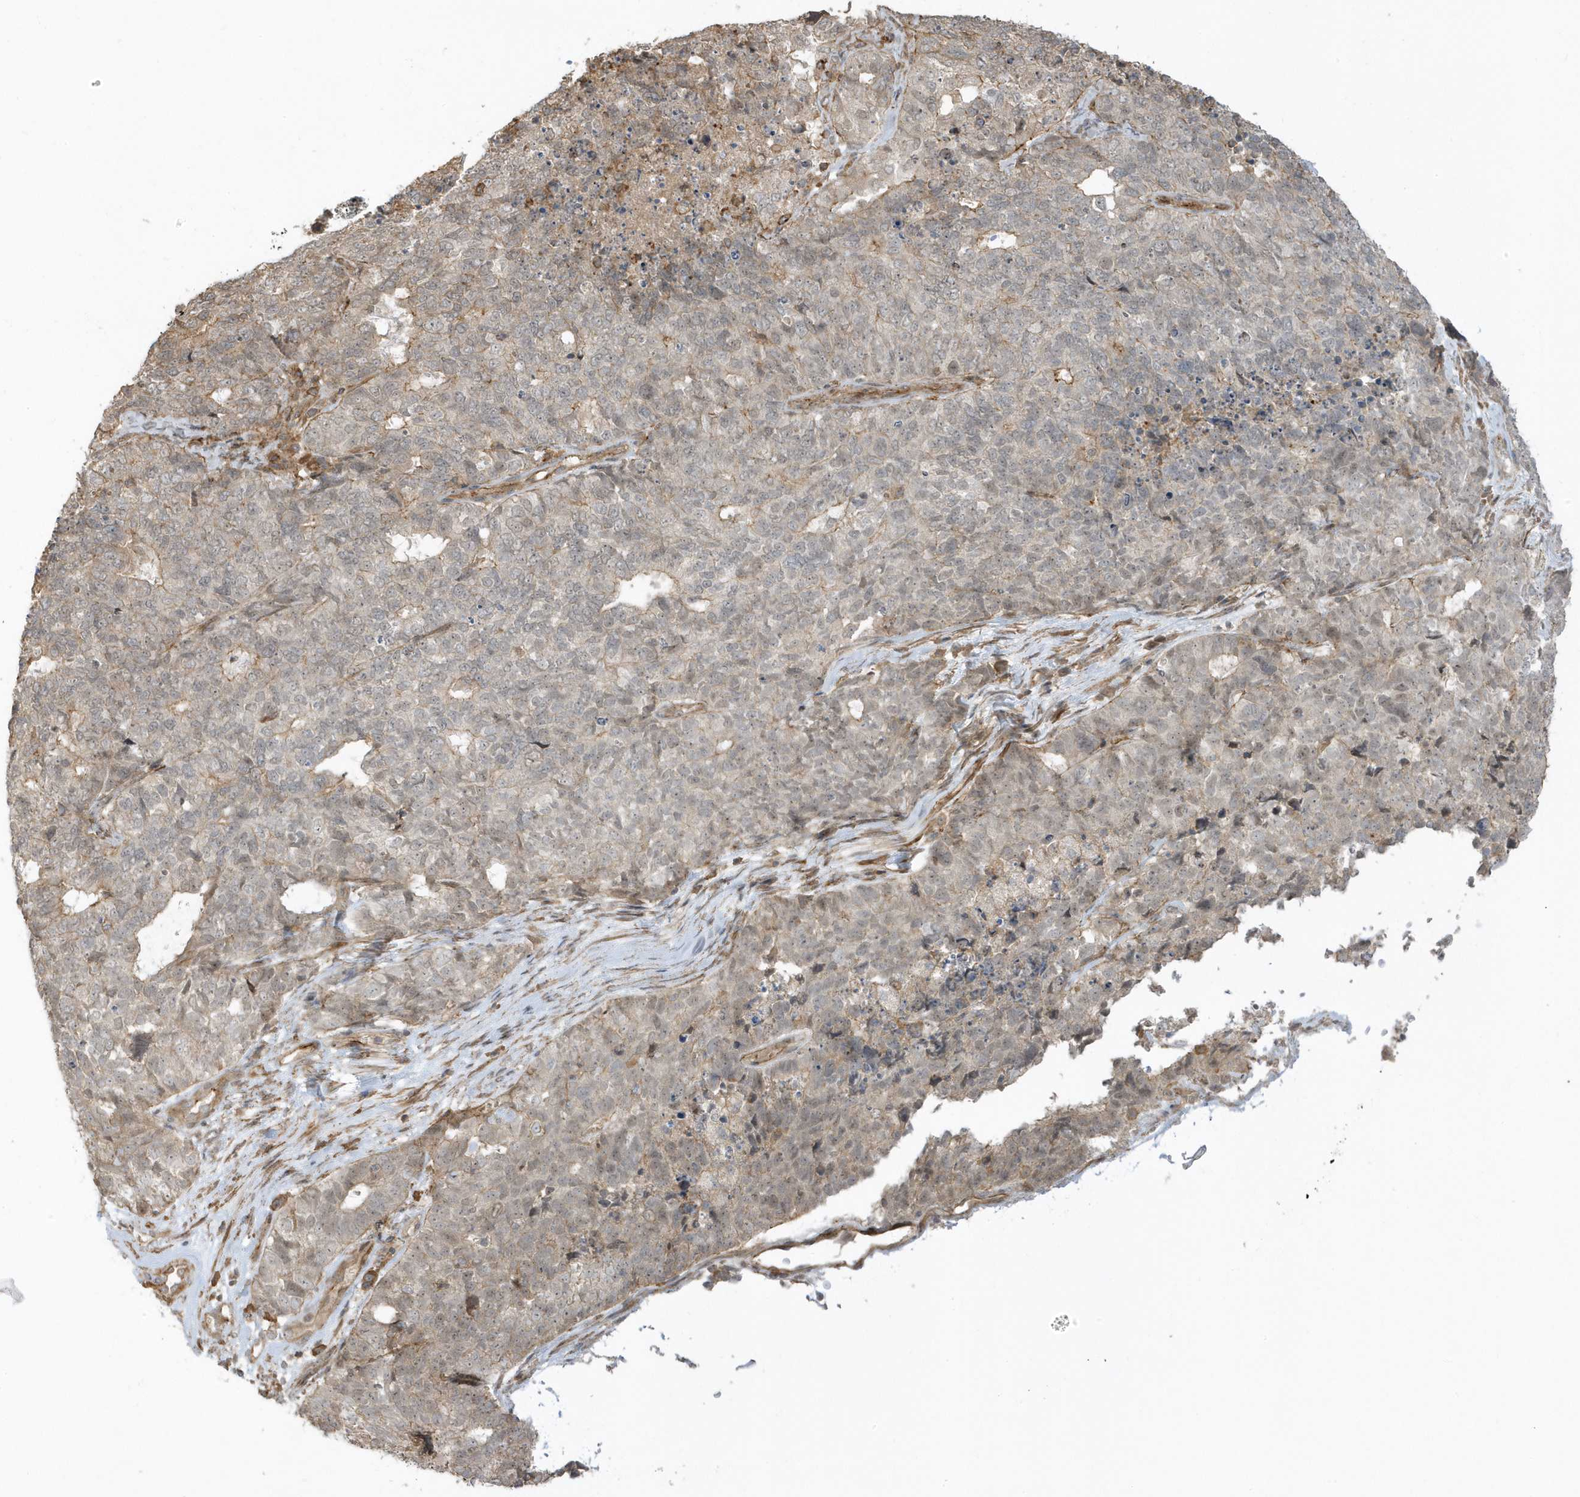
{"staining": {"intensity": "weak", "quantity": "<25%", "location": "cytoplasmic/membranous"}, "tissue": "cervical cancer", "cell_type": "Tumor cells", "image_type": "cancer", "snomed": [{"axis": "morphology", "description": "Squamous cell carcinoma, NOS"}, {"axis": "topography", "description": "Cervix"}], "caption": "Tumor cells show no significant expression in cervical squamous cell carcinoma.", "gene": "ZBTB8A", "patient": {"sex": "female", "age": 63}}